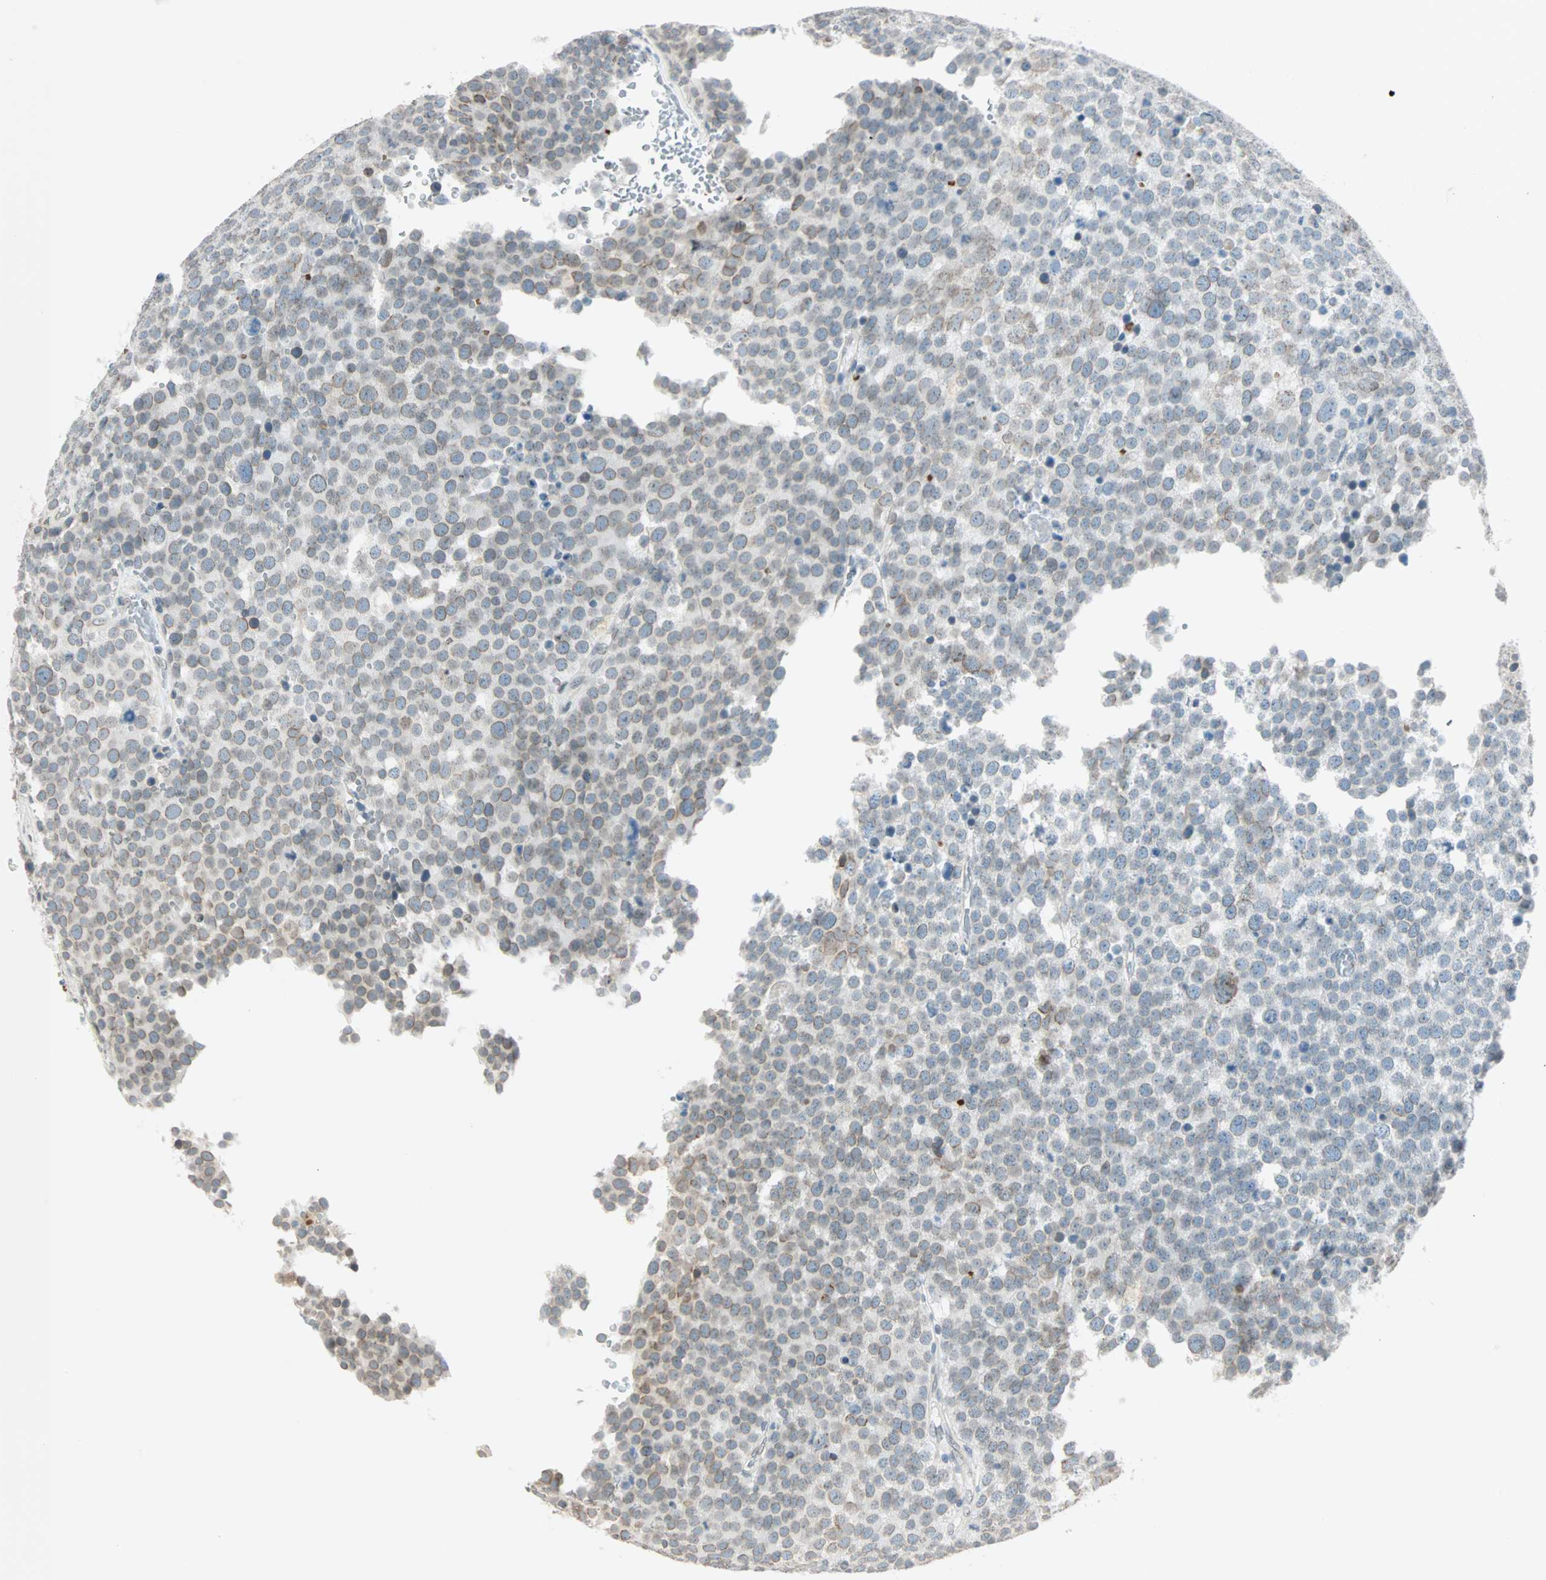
{"staining": {"intensity": "weak", "quantity": "25%-75%", "location": "cytoplasmic/membranous,nuclear"}, "tissue": "testis cancer", "cell_type": "Tumor cells", "image_type": "cancer", "snomed": [{"axis": "morphology", "description": "Seminoma, NOS"}, {"axis": "topography", "description": "Testis"}], "caption": "High-power microscopy captured an immunohistochemistry (IHC) micrograph of testis cancer (seminoma), revealing weak cytoplasmic/membranous and nuclear staining in about 25%-75% of tumor cells.", "gene": "BCAN", "patient": {"sex": "male", "age": 71}}